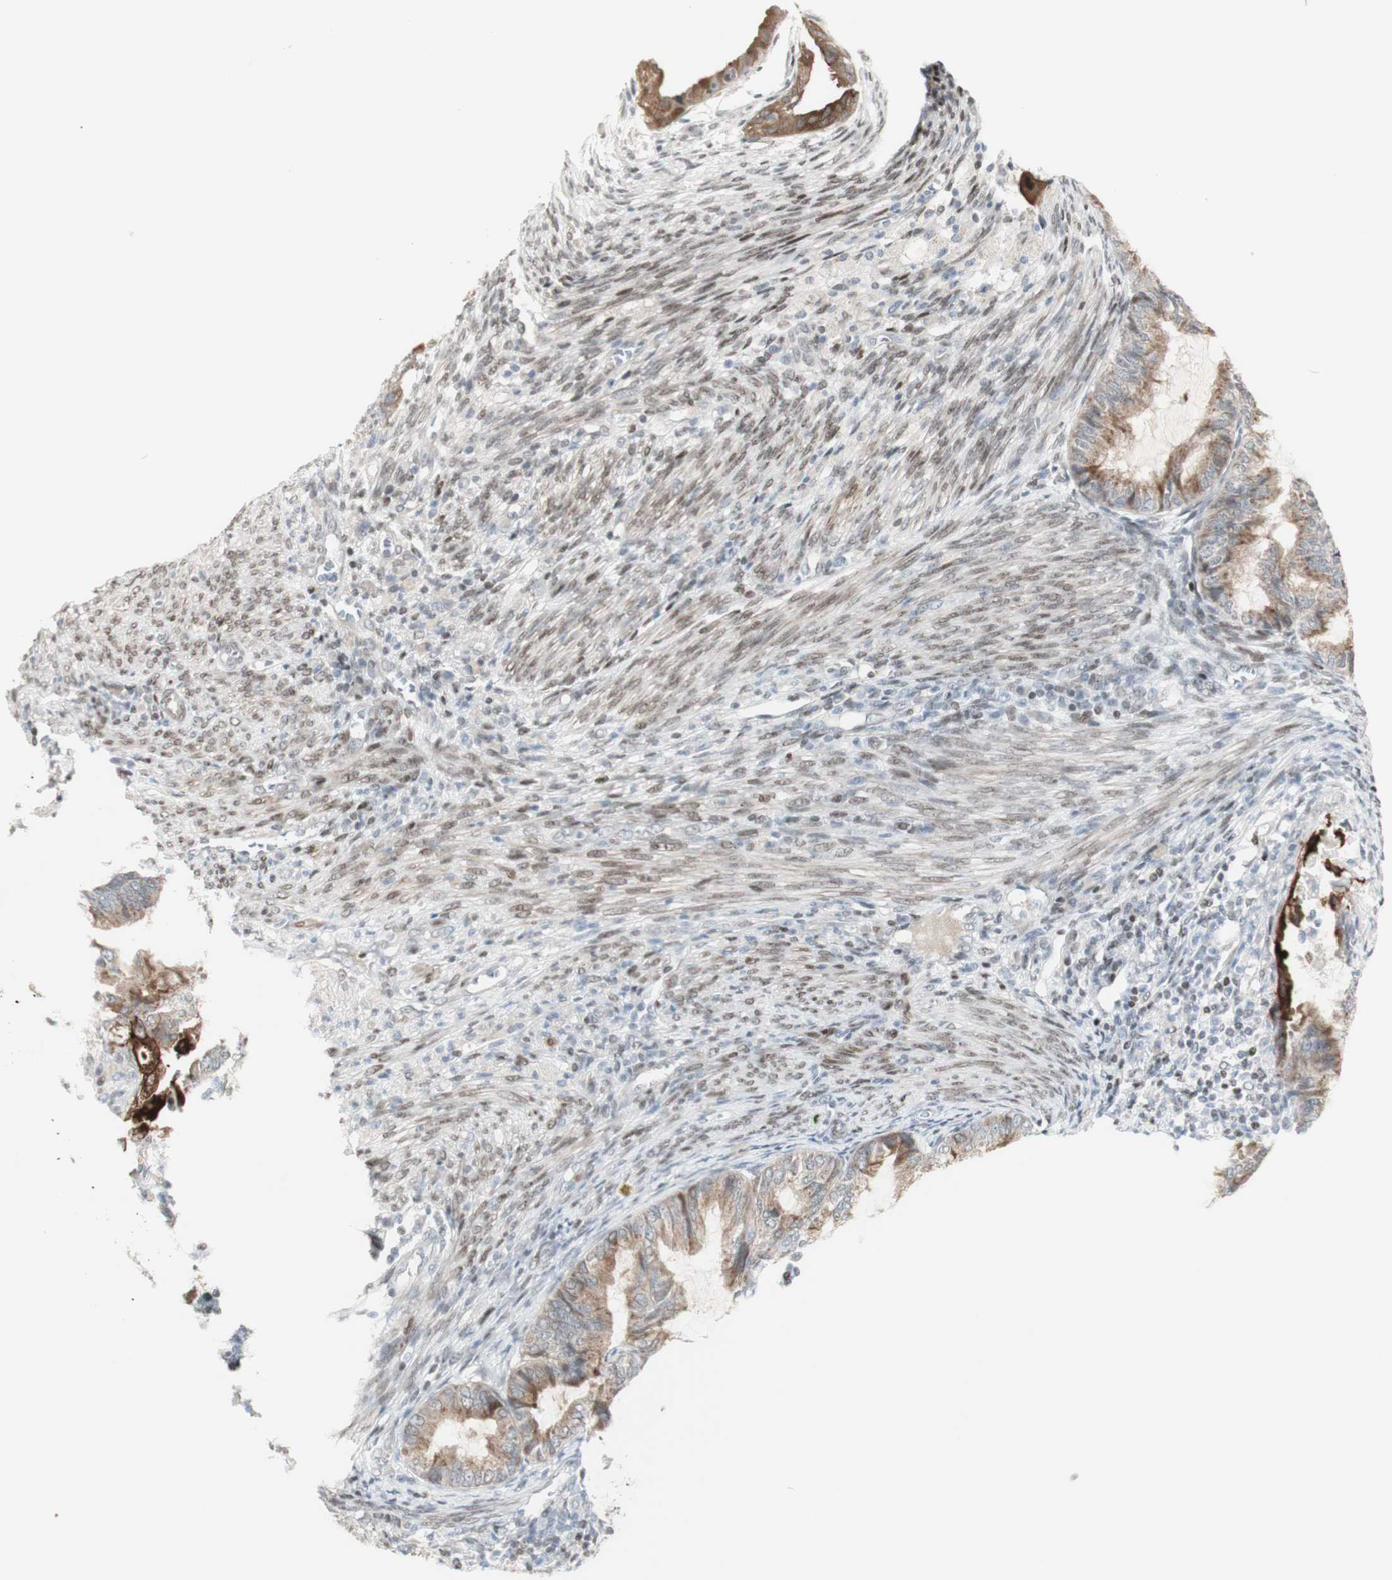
{"staining": {"intensity": "moderate", "quantity": ">75%", "location": "cytoplasmic/membranous"}, "tissue": "cervical cancer", "cell_type": "Tumor cells", "image_type": "cancer", "snomed": [{"axis": "morphology", "description": "Normal tissue, NOS"}, {"axis": "morphology", "description": "Adenocarcinoma, NOS"}, {"axis": "topography", "description": "Cervix"}, {"axis": "topography", "description": "Endometrium"}], "caption": "Immunohistochemistry (DAB) staining of cervical adenocarcinoma shows moderate cytoplasmic/membranous protein expression in about >75% of tumor cells.", "gene": "C1orf116", "patient": {"sex": "female", "age": 86}}